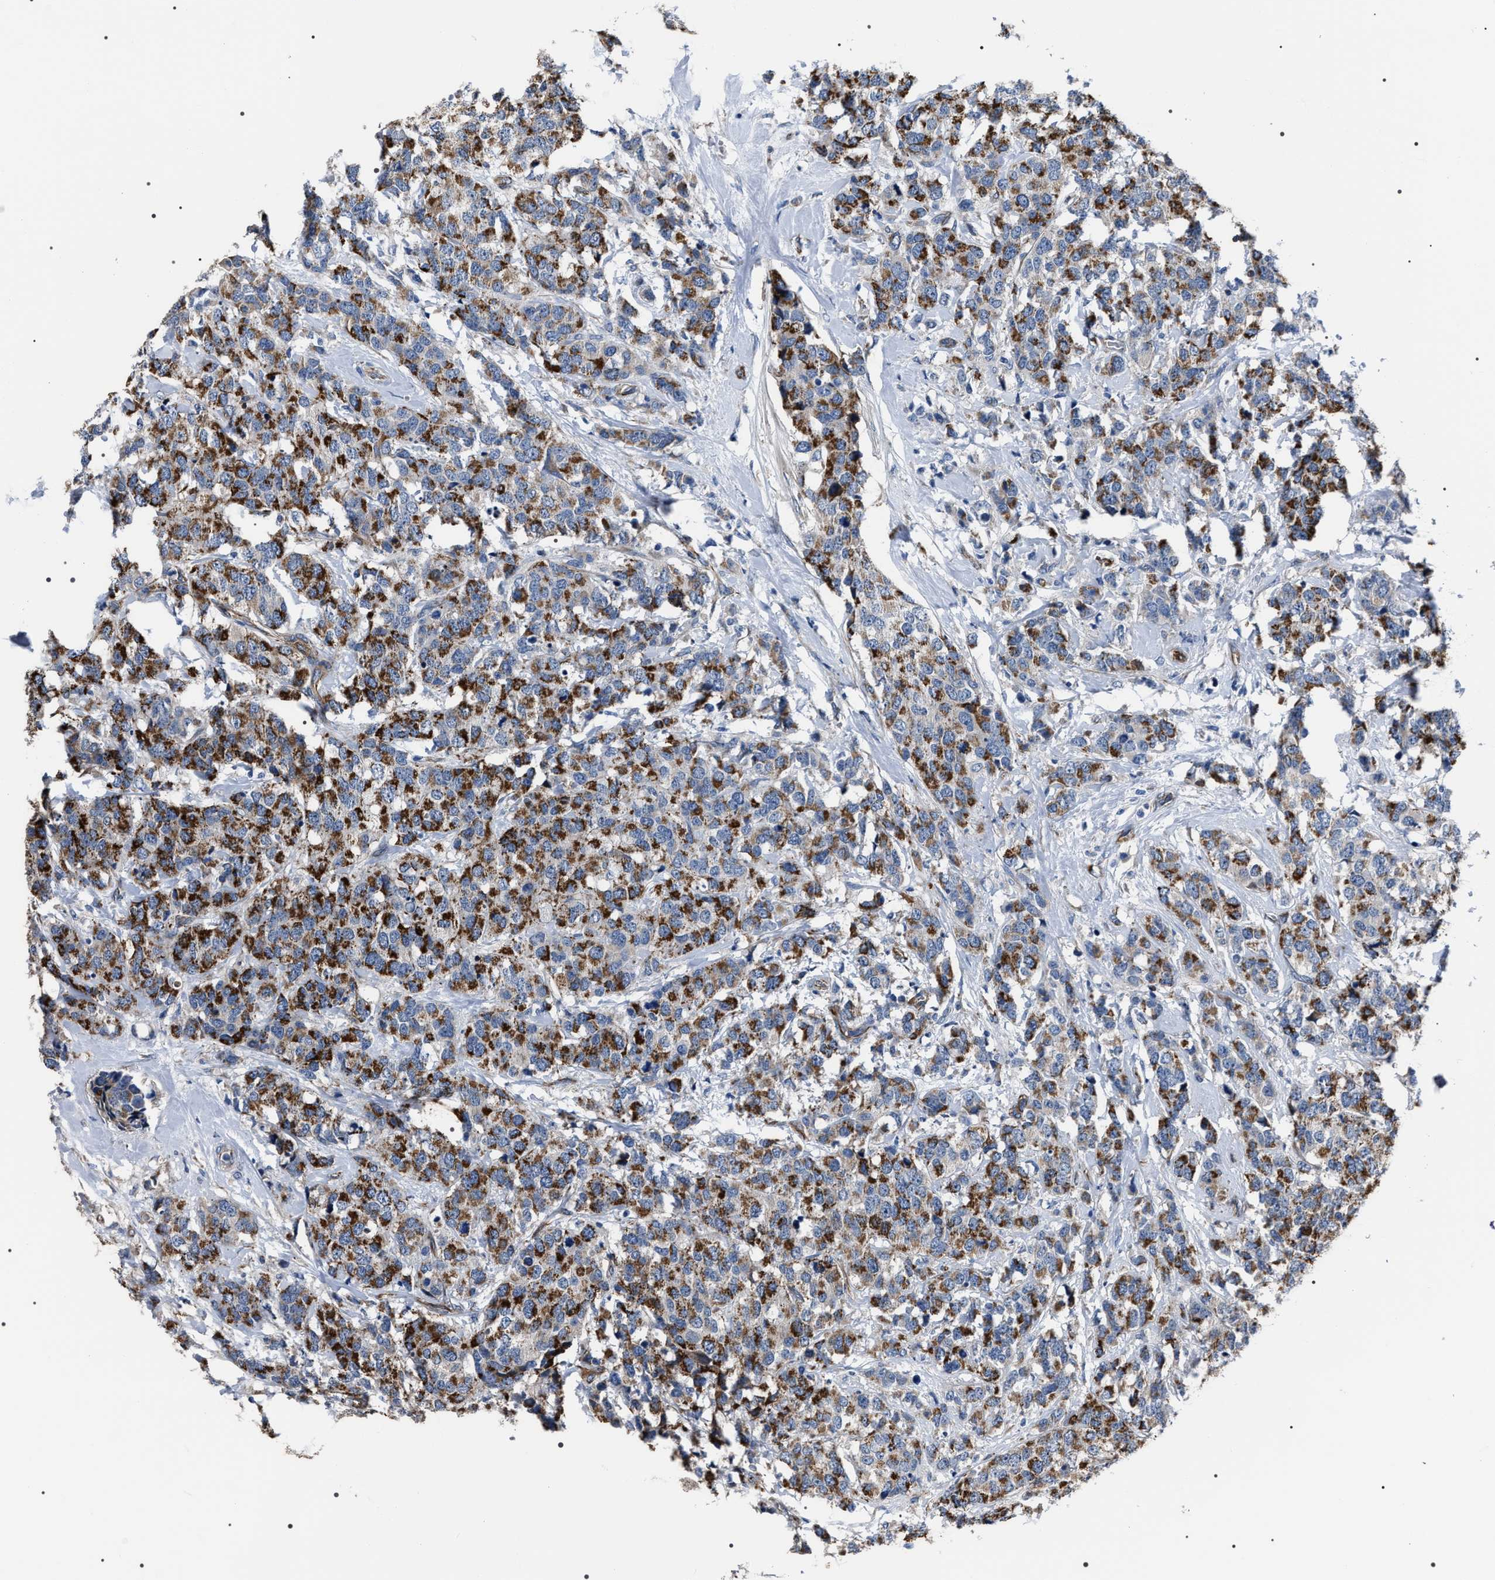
{"staining": {"intensity": "strong", "quantity": "25%-75%", "location": "cytoplasmic/membranous"}, "tissue": "breast cancer", "cell_type": "Tumor cells", "image_type": "cancer", "snomed": [{"axis": "morphology", "description": "Lobular carcinoma"}, {"axis": "topography", "description": "Breast"}], "caption": "Protein staining exhibits strong cytoplasmic/membranous positivity in approximately 25%-75% of tumor cells in breast cancer (lobular carcinoma).", "gene": "PKD1L1", "patient": {"sex": "female", "age": 59}}